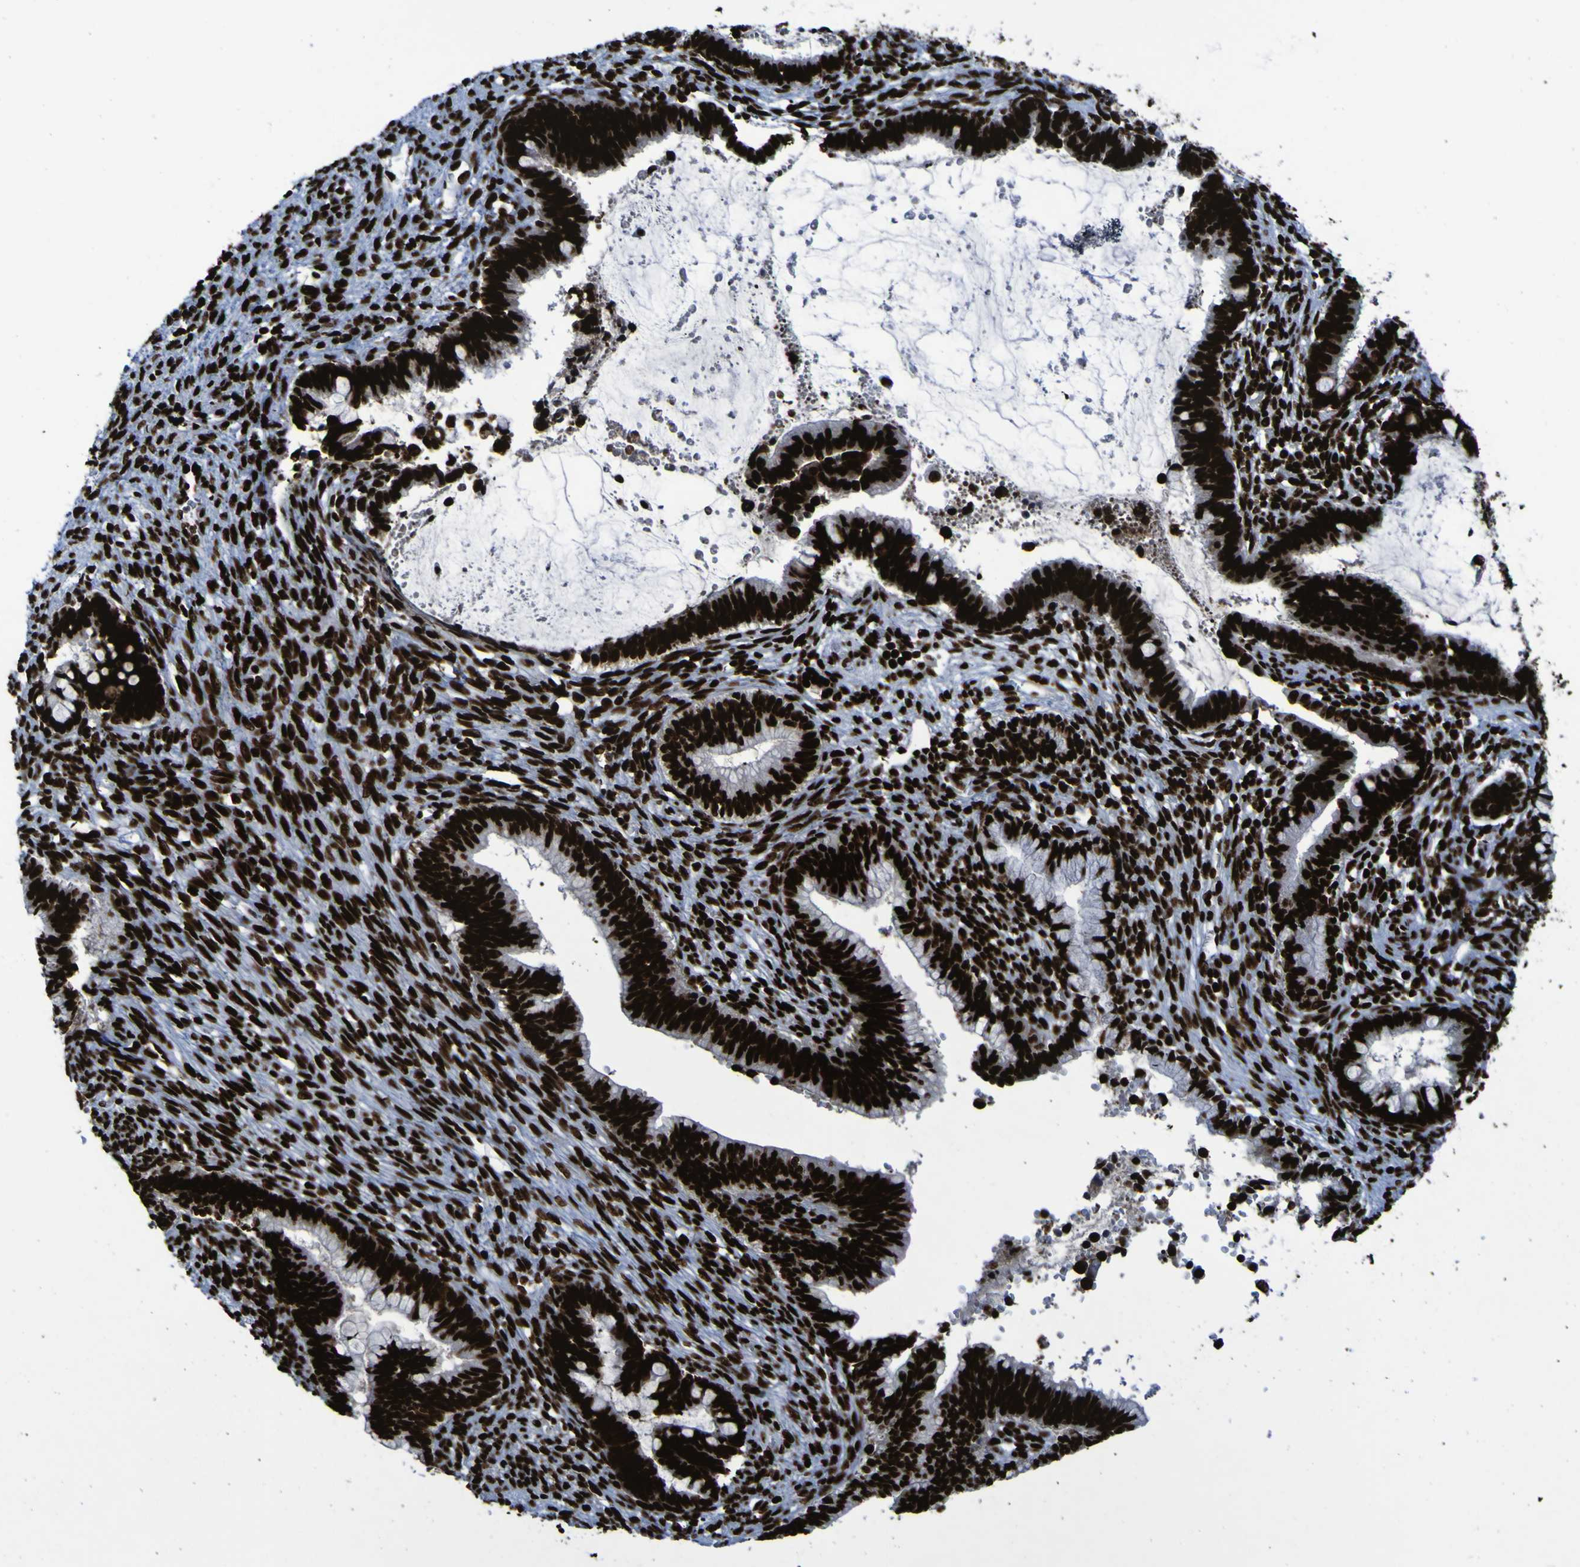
{"staining": {"intensity": "strong", "quantity": ">75%", "location": "nuclear"}, "tissue": "cervical cancer", "cell_type": "Tumor cells", "image_type": "cancer", "snomed": [{"axis": "morphology", "description": "Adenocarcinoma, NOS"}, {"axis": "topography", "description": "Cervix"}], "caption": "Immunohistochemistry (IHC) staining of cervical adenocarcinoma, which displays high levels of strong nuclear staining in about >75% of tumor cells indicating strong nuclear protein expression. The staining was performed using DAB (3,3'-diaminobenzidine) (brown) for protein detection and nuclei were counterstained in hematoxylin (blue).", "gene": "NPM1", "patient": {"sex": "female", "age": 44}}